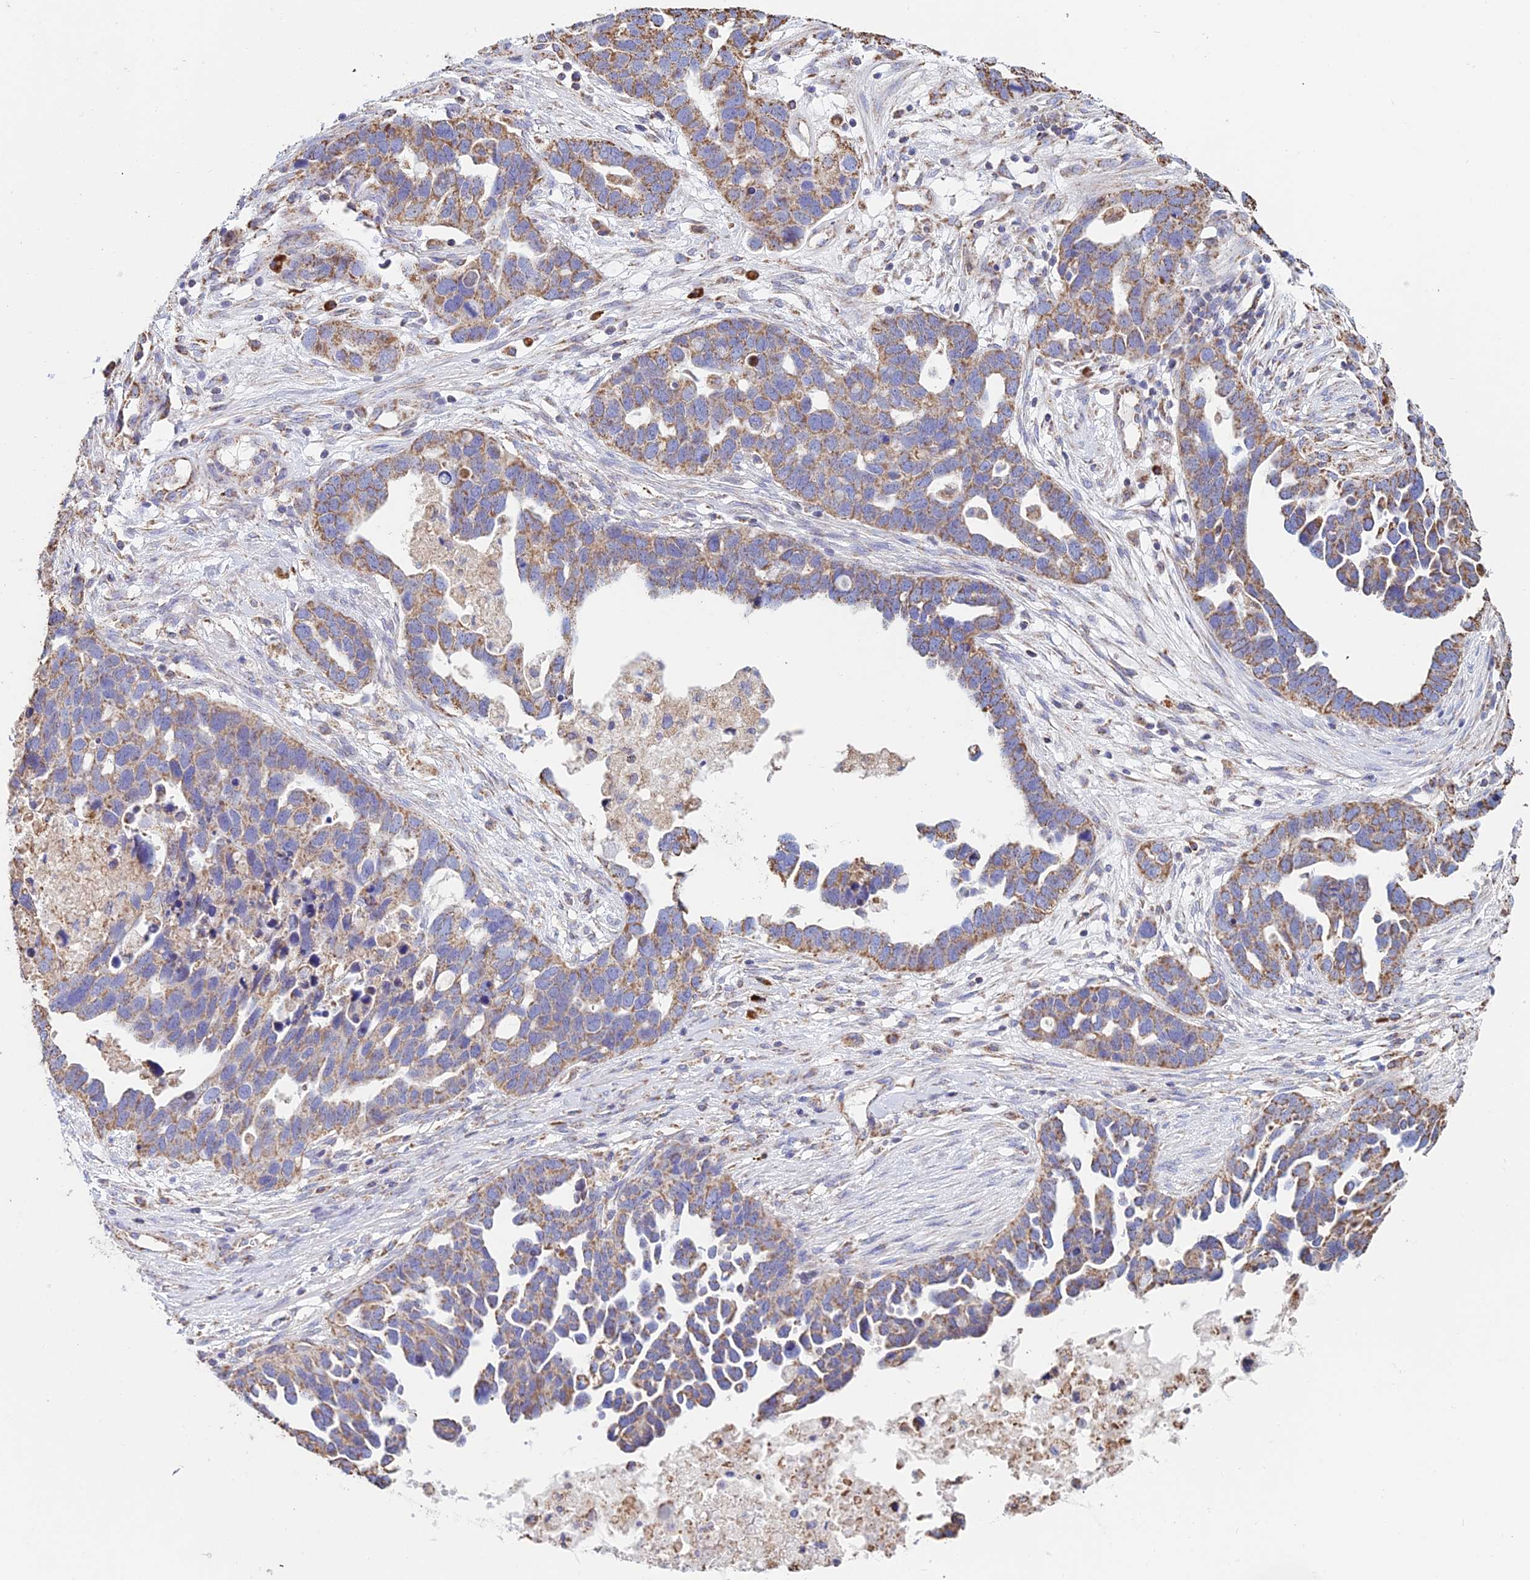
{"staining": {"intensity": "moderate", "quantity": ">75%", "location": "cytoplasmic/membranous"}, "tissue": "ovarian cancer", "cell_type": "Tumor cells", "image_type": "cancer", "snomed": [{"axis": "morphology", "description": "Cystadenocarcinoma, serous, NOS"}, {"axis": "topography", "description": "Ovary"}], "caption": "High-power microscopy captured an immunohistochemistry photomicrograph of ovarian cancer (serous cystadenocarcinoma), revealing moderate cytoplasmic/membranous staining in approximately >75% of tumor cells.", "gene": "OR2W3", "patient": {"sex": "female", "age": 54}}